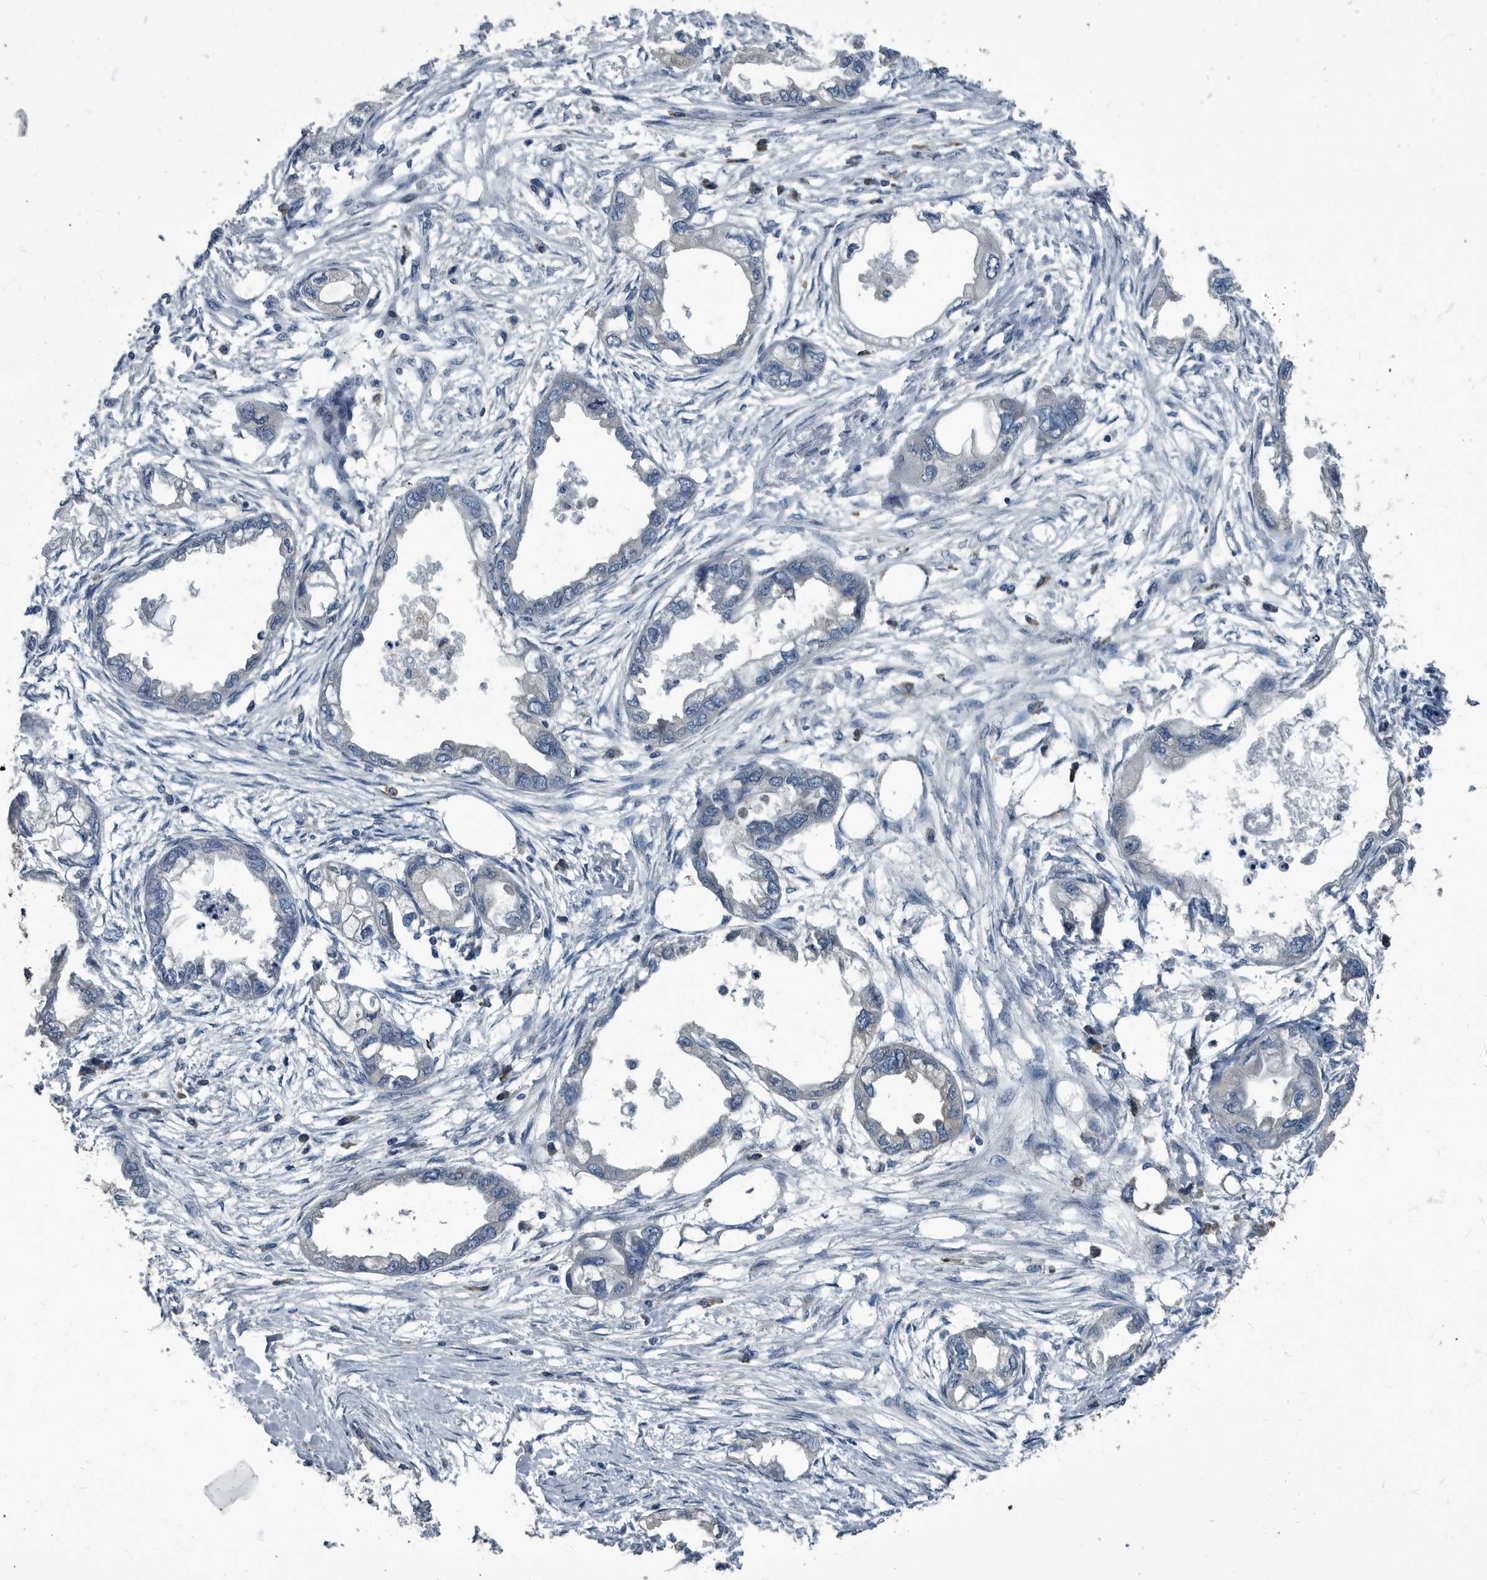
{"staining": {"intensity": "negative", "quantity": "none", "location": "none"}, "tissue": "endometrial cancer", "cell_type": "Tumor cells", "image_type": "cancer", "snomed": [{"axis": "morphology", "description": "Adenocarcinoma, NOS"}, {"axis": "morphology", "description": "Adenocarcinoma, metastatic, NOS"}, {"axis": "topography", "description": "Adipose tissue"}, {"axis": "topography", "description": "Endometrium"}], "caption": "This is a micrograph of IHC staining of endometrial cancer, which shows no expression in tumor cells.", "gene": "CDV3", "patient": {"sex": "female", "age": 67}}